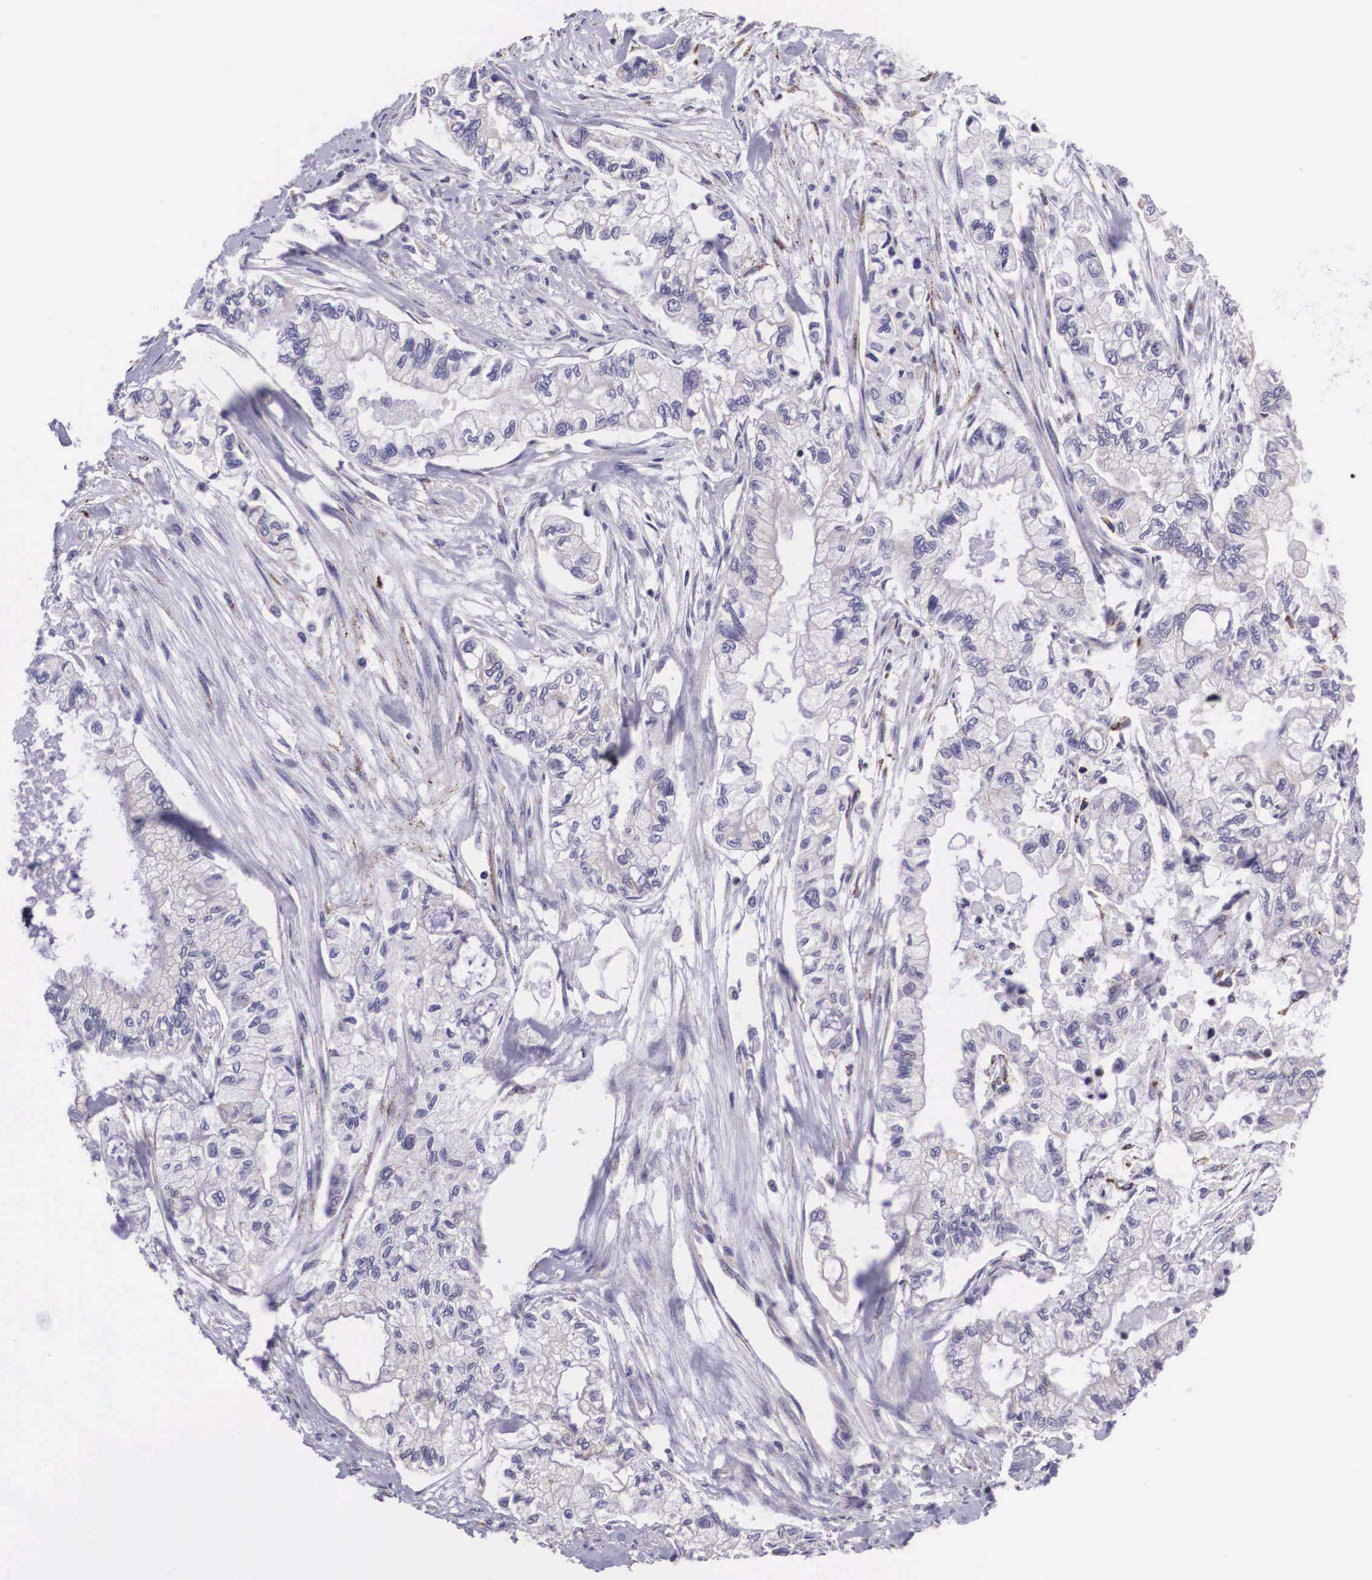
{"staining": {"intensity": "negative", "quantity": "none", "location": "none"}, "tissue": "pancreatic cancer", "cell_type": "Tumor cells", "image_type": "cancer", "snomed": [{"axis": "morphology", "description": "Adenocarcinoma, NOS"}, {"axis": "topography", "description": "Pancreas"}], "caption": "IHC micrograph of pancreatic cancer stained for a protein (brown), which displays no positivity in tumor cells. Nuclei are stained in blue.", "gene": "ARG2", "patient": {"sex": "male", "age": 79}}